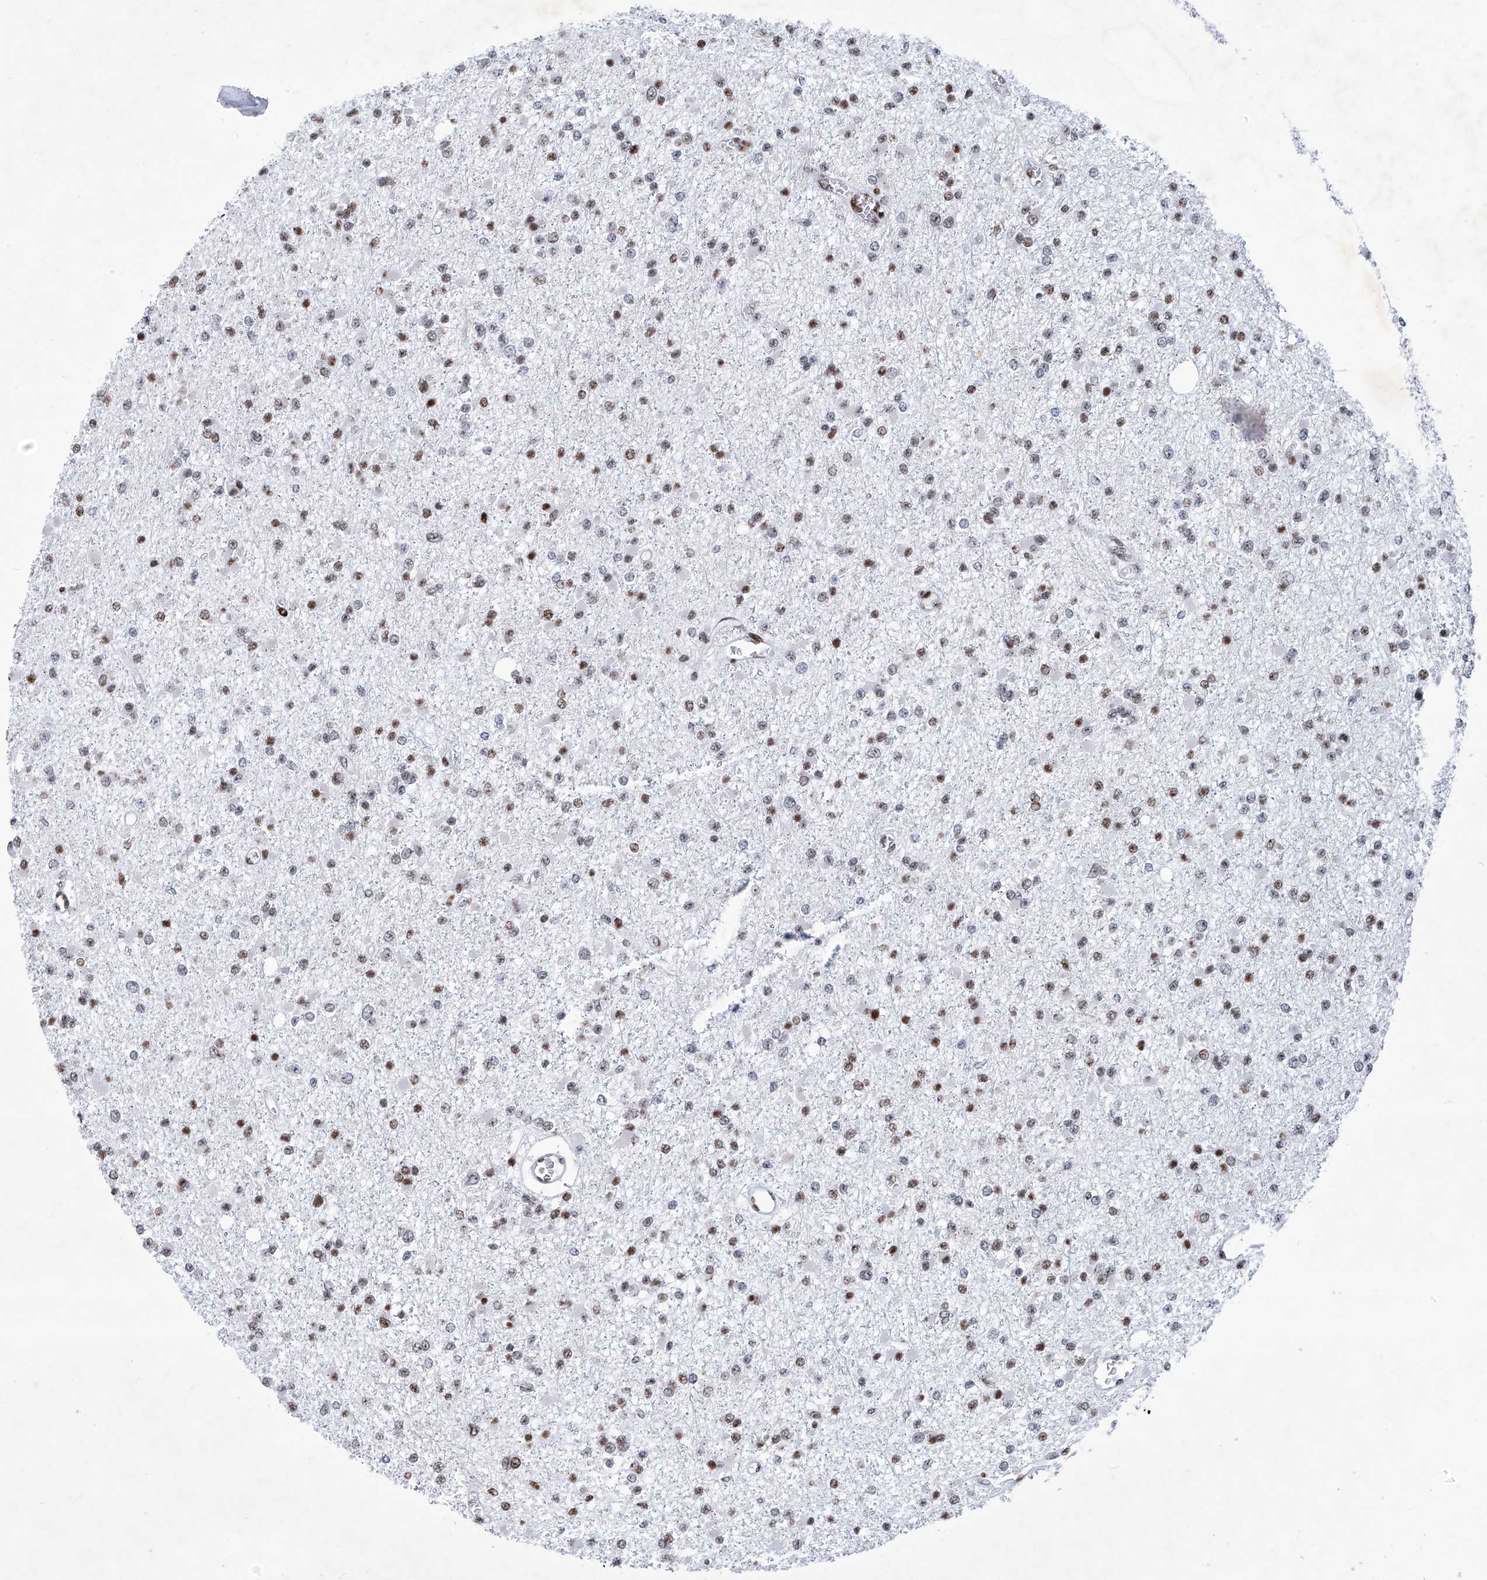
{"staining": {"intensity": "moderate", "quantity": "25%-75%", "location": "nuclear"}, "tissue": "glioma", "cell_type": "Tumor cells", "image_type": "cancer", "snomed": [{"axis": "morphology", "description": "Glioma, malignant, Low grade"}, {"axis": "topography", "description": "Brain"}], "caption": "Malignant low-grade glioma was stained to show a protein in brown. There is medium levels of moderate nuclear staining in about 25%-75% of tumor cells.", "gene": "HEY2", "patient": {"sex": "female", "age": 22}}